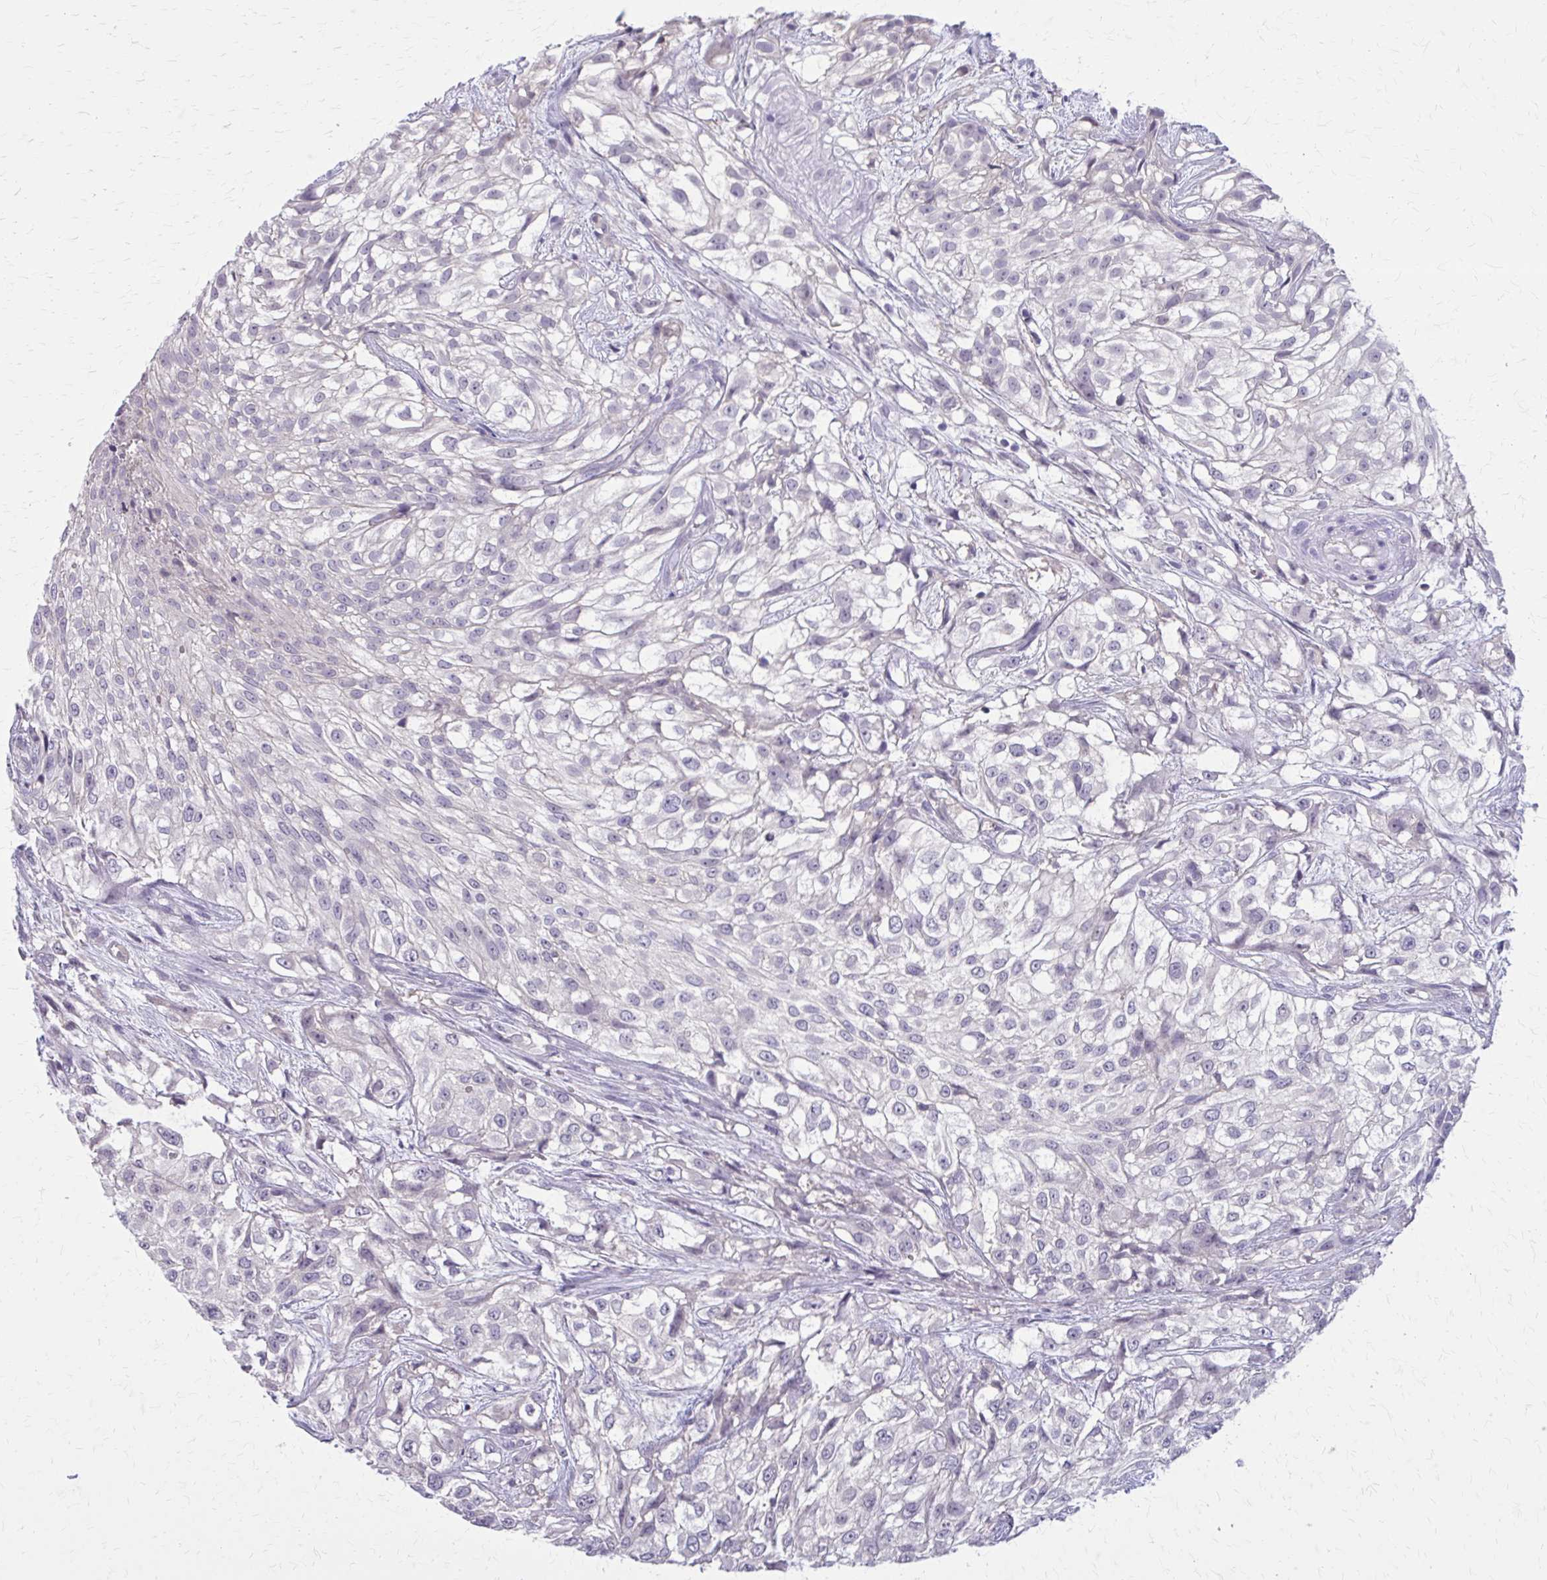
{"staining": {"intensity": "negative", "quantity": "none", "location": "none"}, "tissue": "urothelial cancer", "cell_type": "Tumor cells", "image_type": "cancer", "snomed": [{"axis": "morphology", "description": "Urothelial carcinoma, High grade"}, {"axis": "topography", "description": "Urinary bladder"}], "caption": "Urothelial cancer stained for a protein using immunohistochemistry (IHC) shows no positivity tumor cells.", "gene": "OR4A47", "patient": {"sex": "male", "age": 56}}